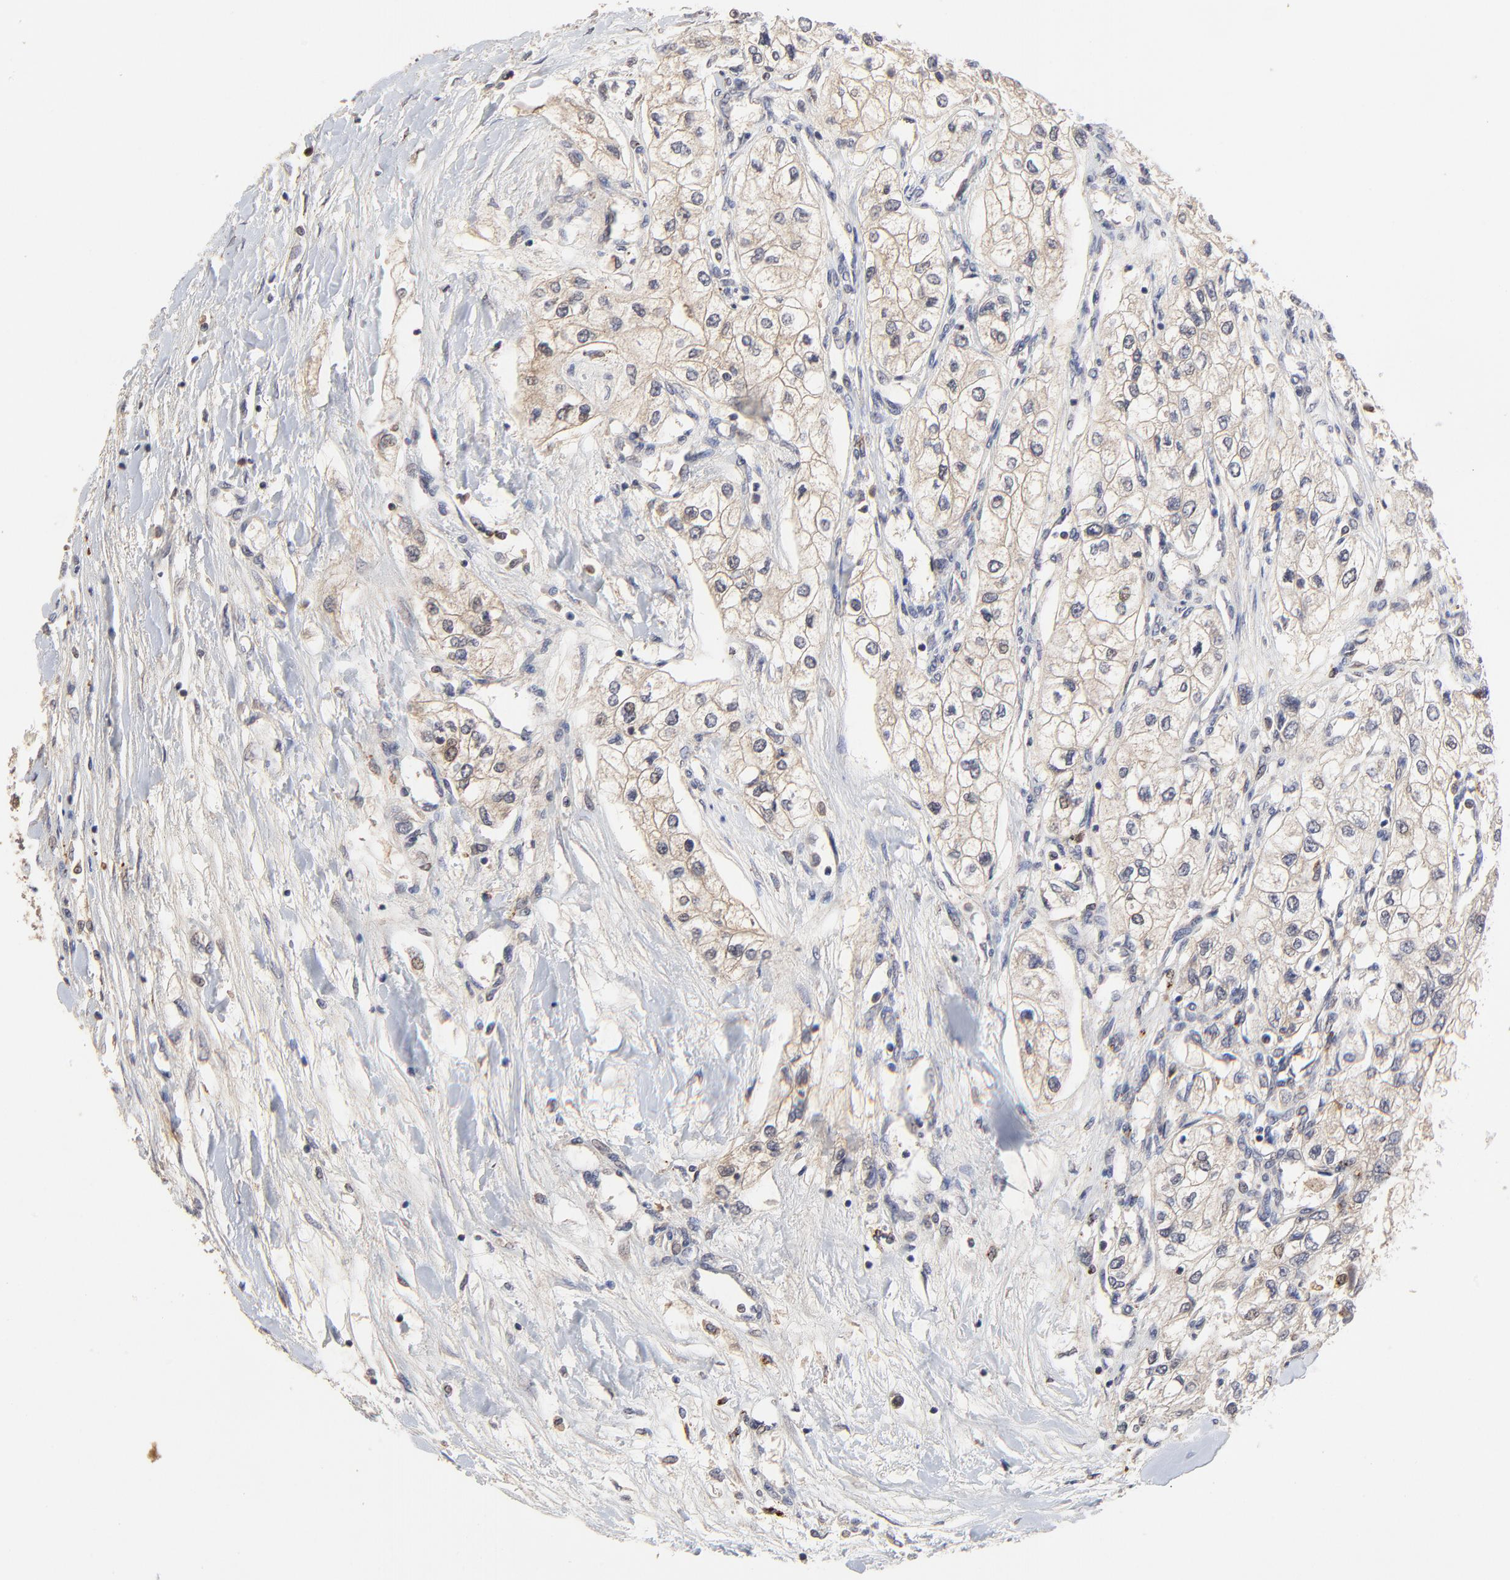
{"staining": {"intensity": "weak", "quantity": ">75%", "location": "cytoplasmic/membranous"}, "tissue": "renal cancer", "cell_type": "Tumor cells", "image_type": "cancer", "snomed": [{"axis": "morphology", "description": "Adenocarcinoma, NOS"}, {"axis": "topography", "description": "Kidney"}], "caption": "High-magnification brightfield microscopy of renal cancer (adenocarcinoma) stained with DAB (3,3'-diaminobenzidine) (brown) and counterstained with hematoxylin (blue). tumor cells exhibit weak cytoplasmic/membranous staining is present in about>75% of cells.", "gene": "LGALS3", "patient": {"sex": "male", "age": 57}}